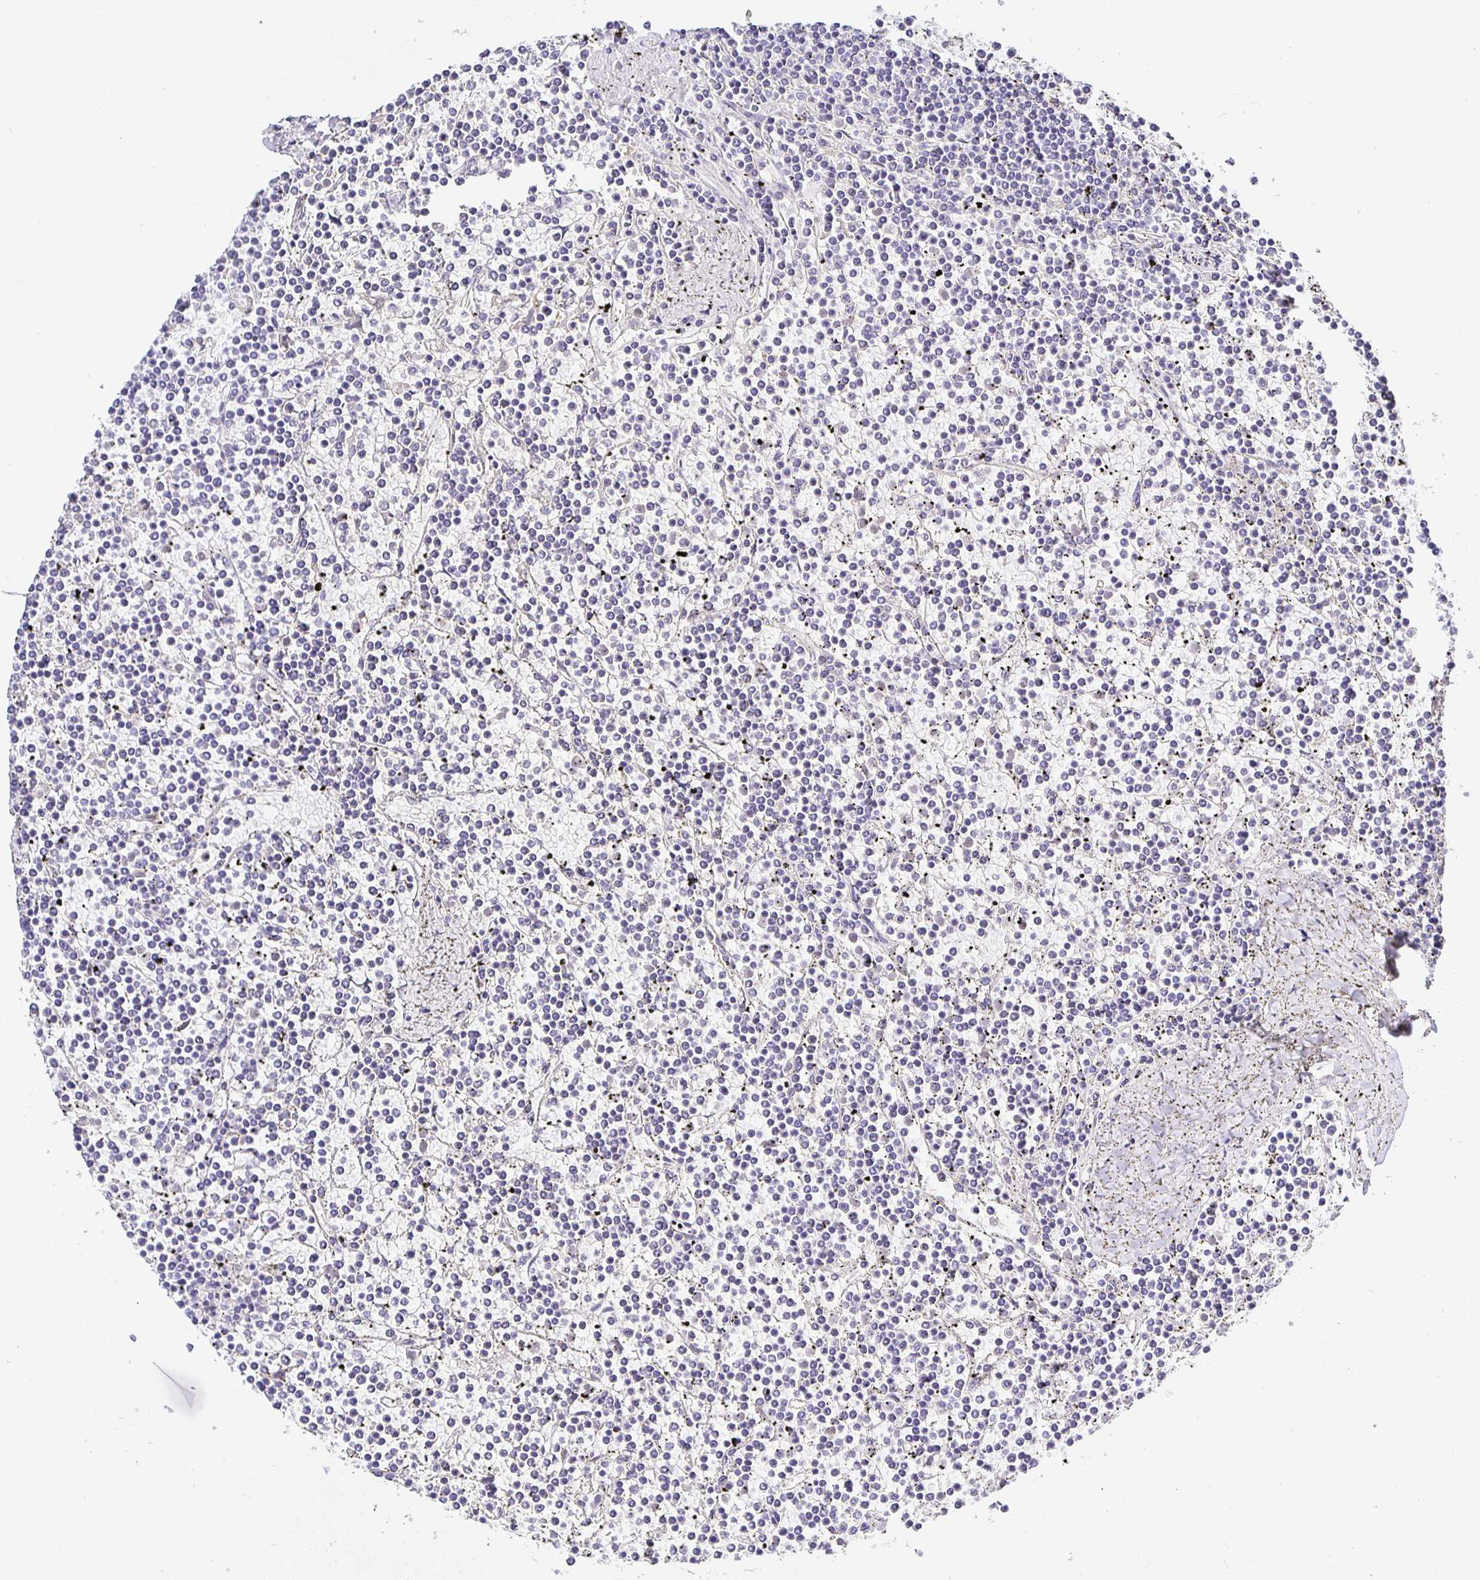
{"staining": {"intensity": "negative", "quantity": "none", "location": "none"}, "tissue": "lymphoma", "cell_type": "Tumor cells", "image_type": "cancer", "snomed": [{"axis": "morphology", "description": "Malignant lymphoma, non-Hodgkin's type, Low grade"}, {"axis": "topography", "description": "Spleen"}], "caption": "Immunohistochemistry histopathology image of lymphoma stained for a protein (brown), which shows no positivity in tumor cells. (DAB (3,3'-diaminobenzidine) immunohistochemistry (IHC), high magnification).", "gene": "OPALIN", "patient": {"sex": "female", "age": 19}}